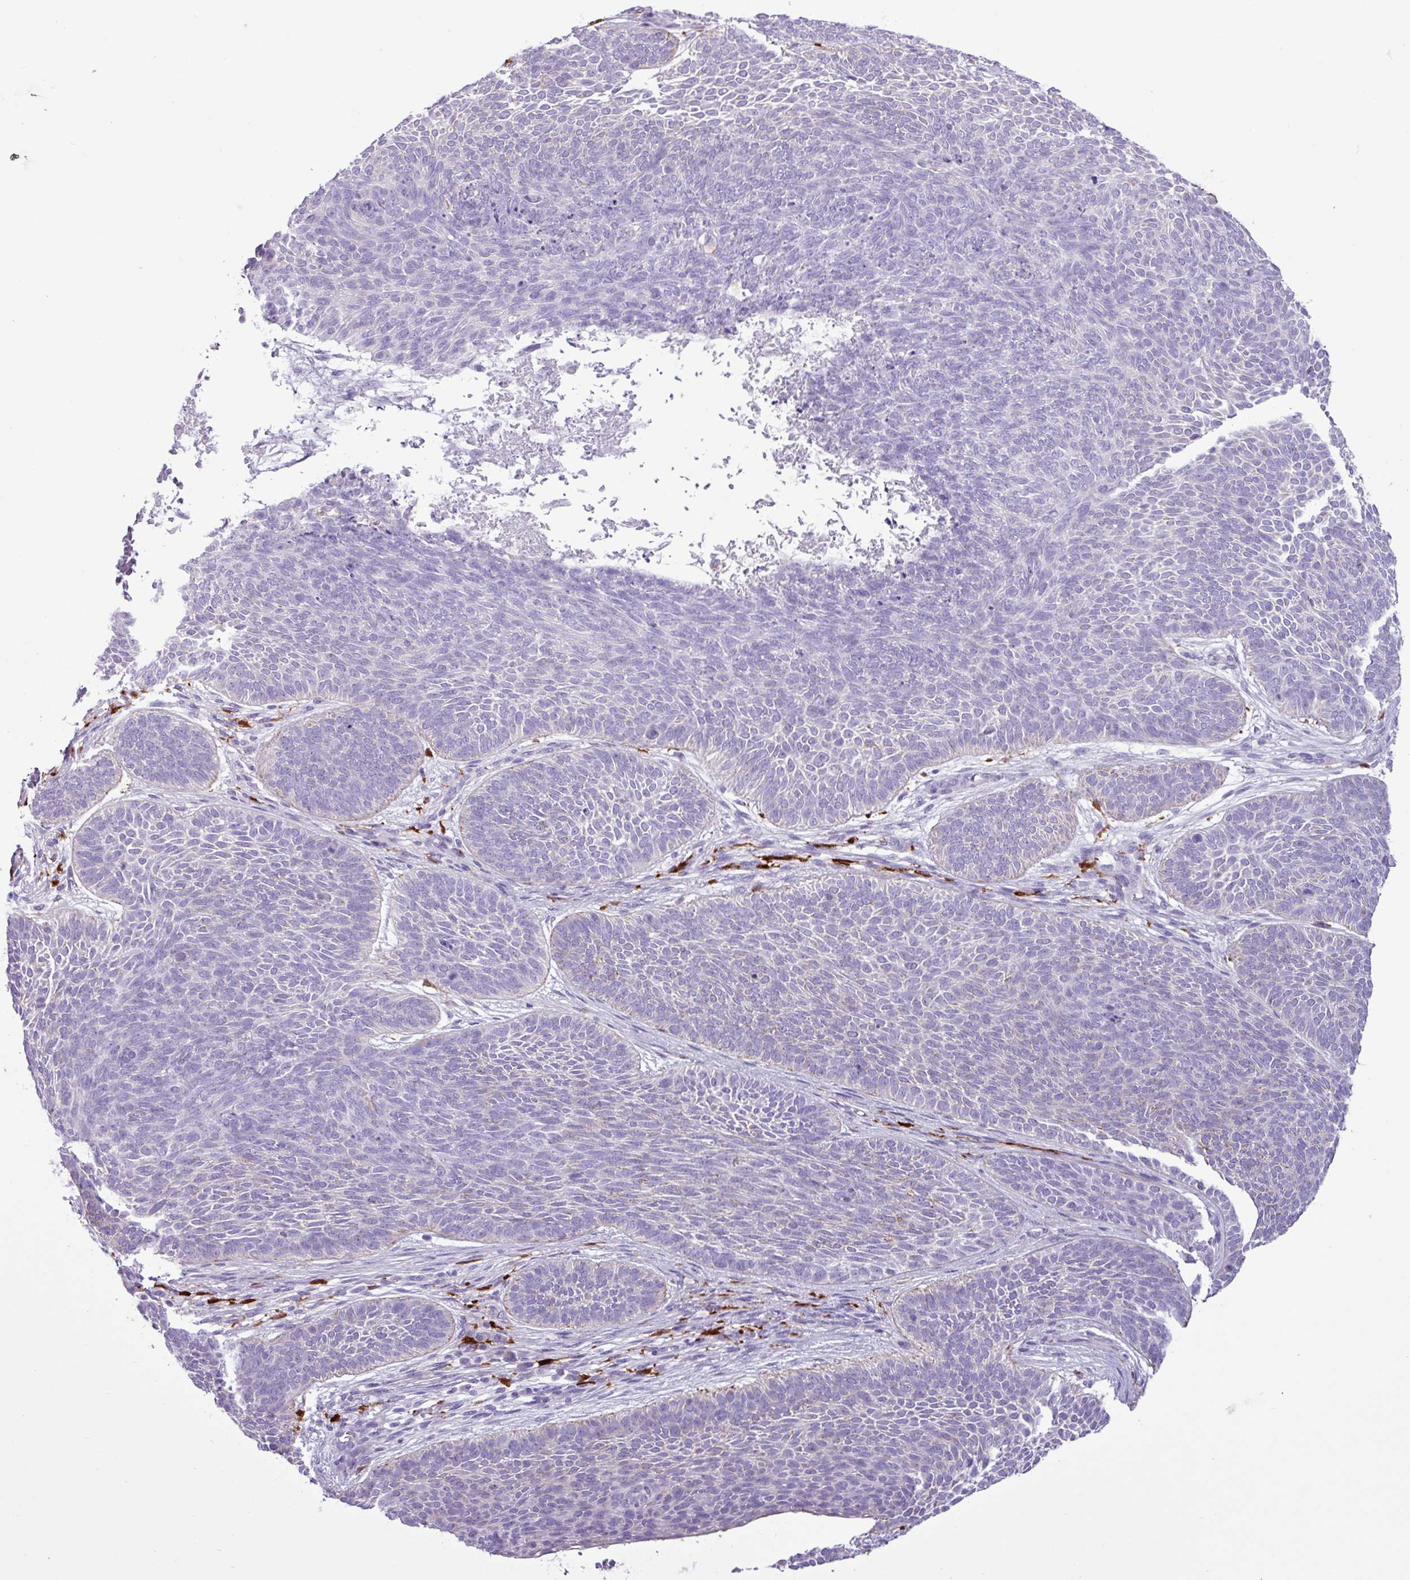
{"staining": {"intensity": "weak", "quantity": "<25%", "location": "cytoplasmic/membranous"}, "tissue": "skin cancer", "cell_type": "Tumor cells", "image_type": "cancer", "snomed": [{"axis": "morphology", "description": "Basal cell carcinoma"}, {"axis": "topography", "description": "Skin"}], "caption": "A high-resolution photomicrograph shows IHC staining of basal cell carcinoma (skin), which demonstrates no significant positivity in tumor cells.", "gene": "TMEM200C", "patient": {"sex": "male", "age": 85}}